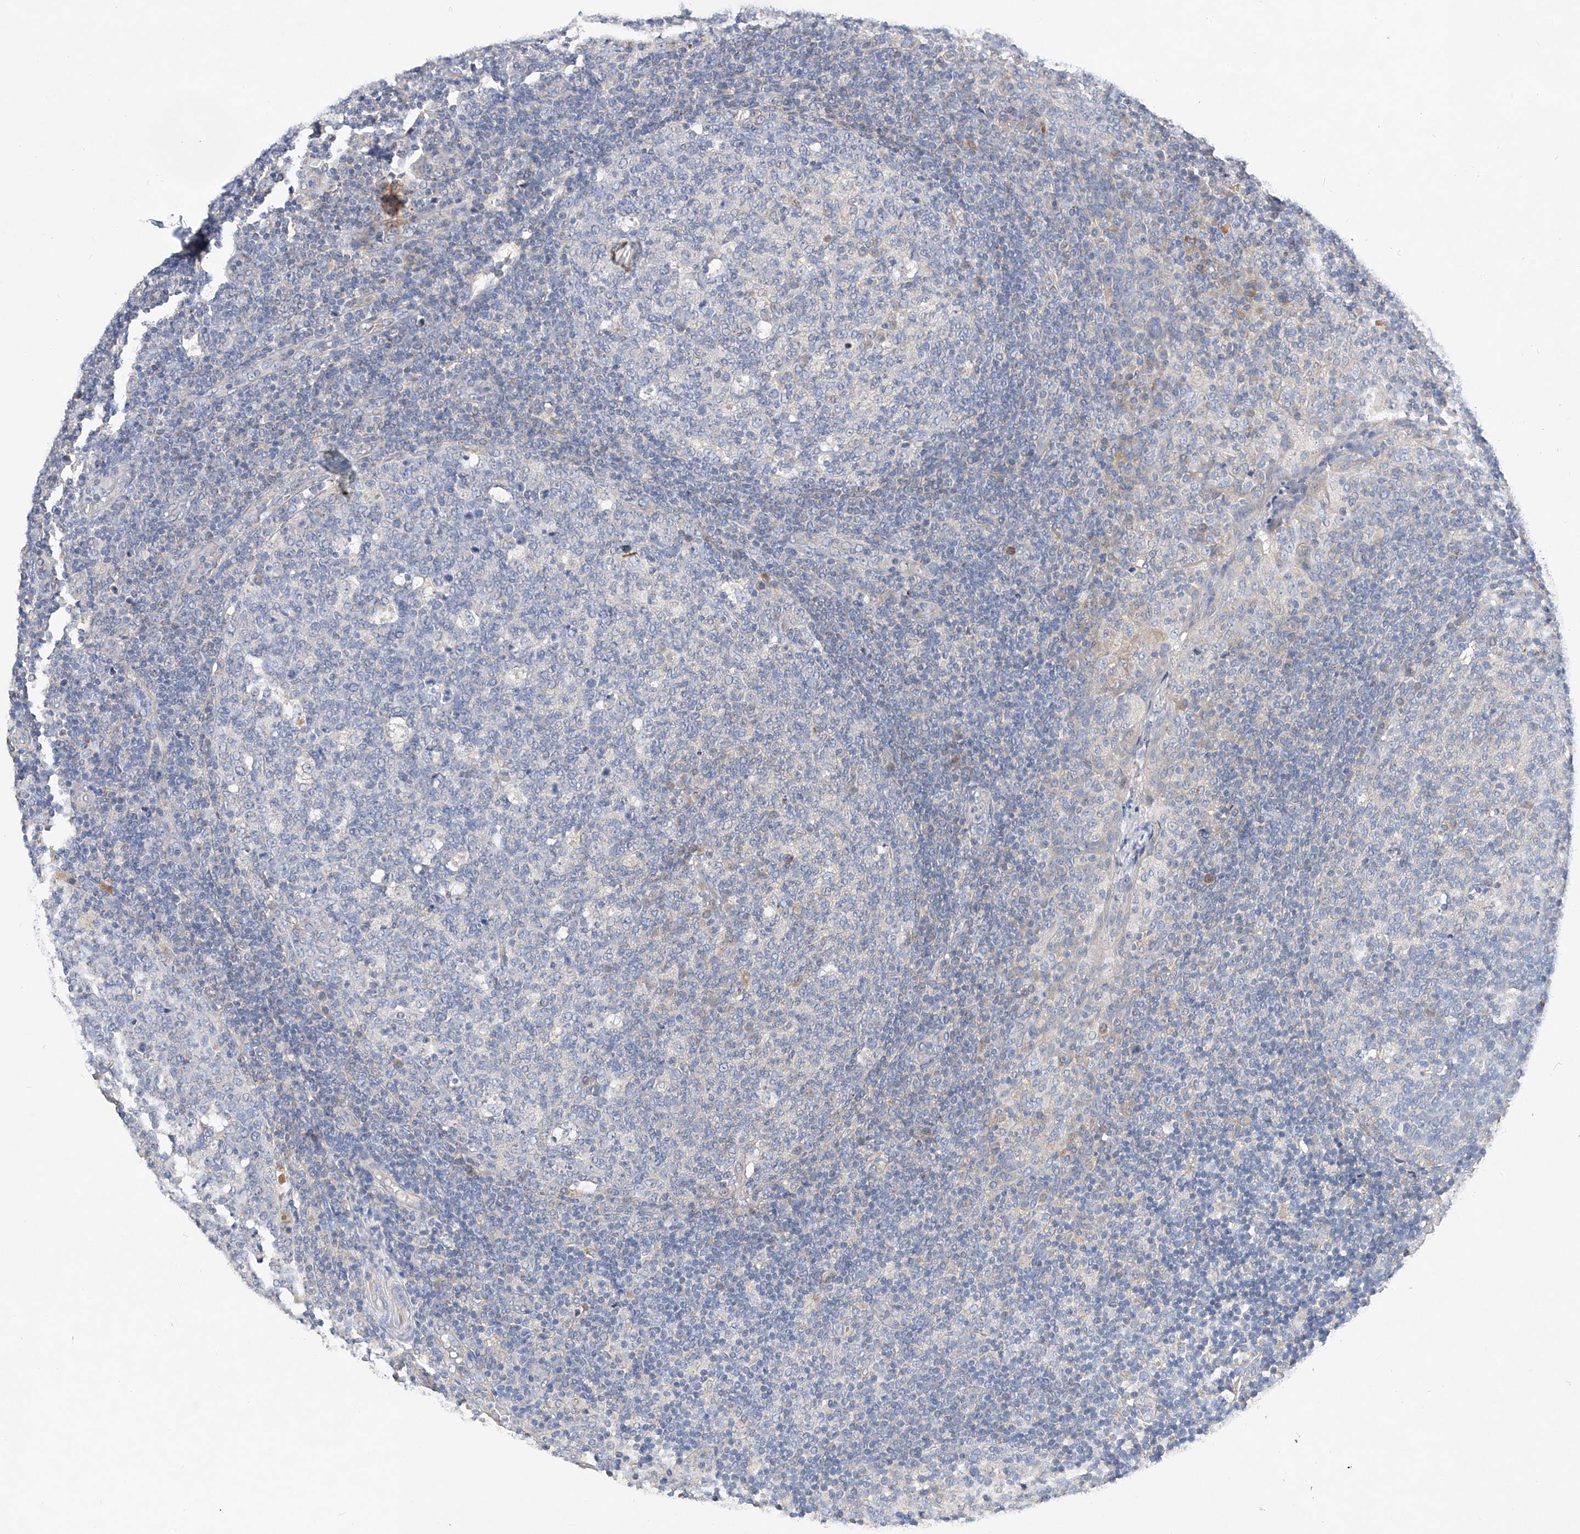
{"staining": {"intensity": "negative", "quantity": "none", "location": "none"}, "tissue": "tonsil", "cell_type": "Germinal center cells", "image_type": "normal", "snomed": [{"axis": "morphology", "description": "Normal tissue, NOS"}, {"axis": "topography", "description": "Tonsil"}], "caption": "Immunohistochemistry (IHC) histopathology image of benign tonsil: tonsil stained with DAB (3,3'-diaminobenzidine) shows no significant protein expression in germinal center cells. Brightfield microscopy of IHC stained with DAB (brown) and hematoxylin (blue), captured at high magnification.", "gene": "AMD1", "patient": {"sex": "female", "age": 19}}